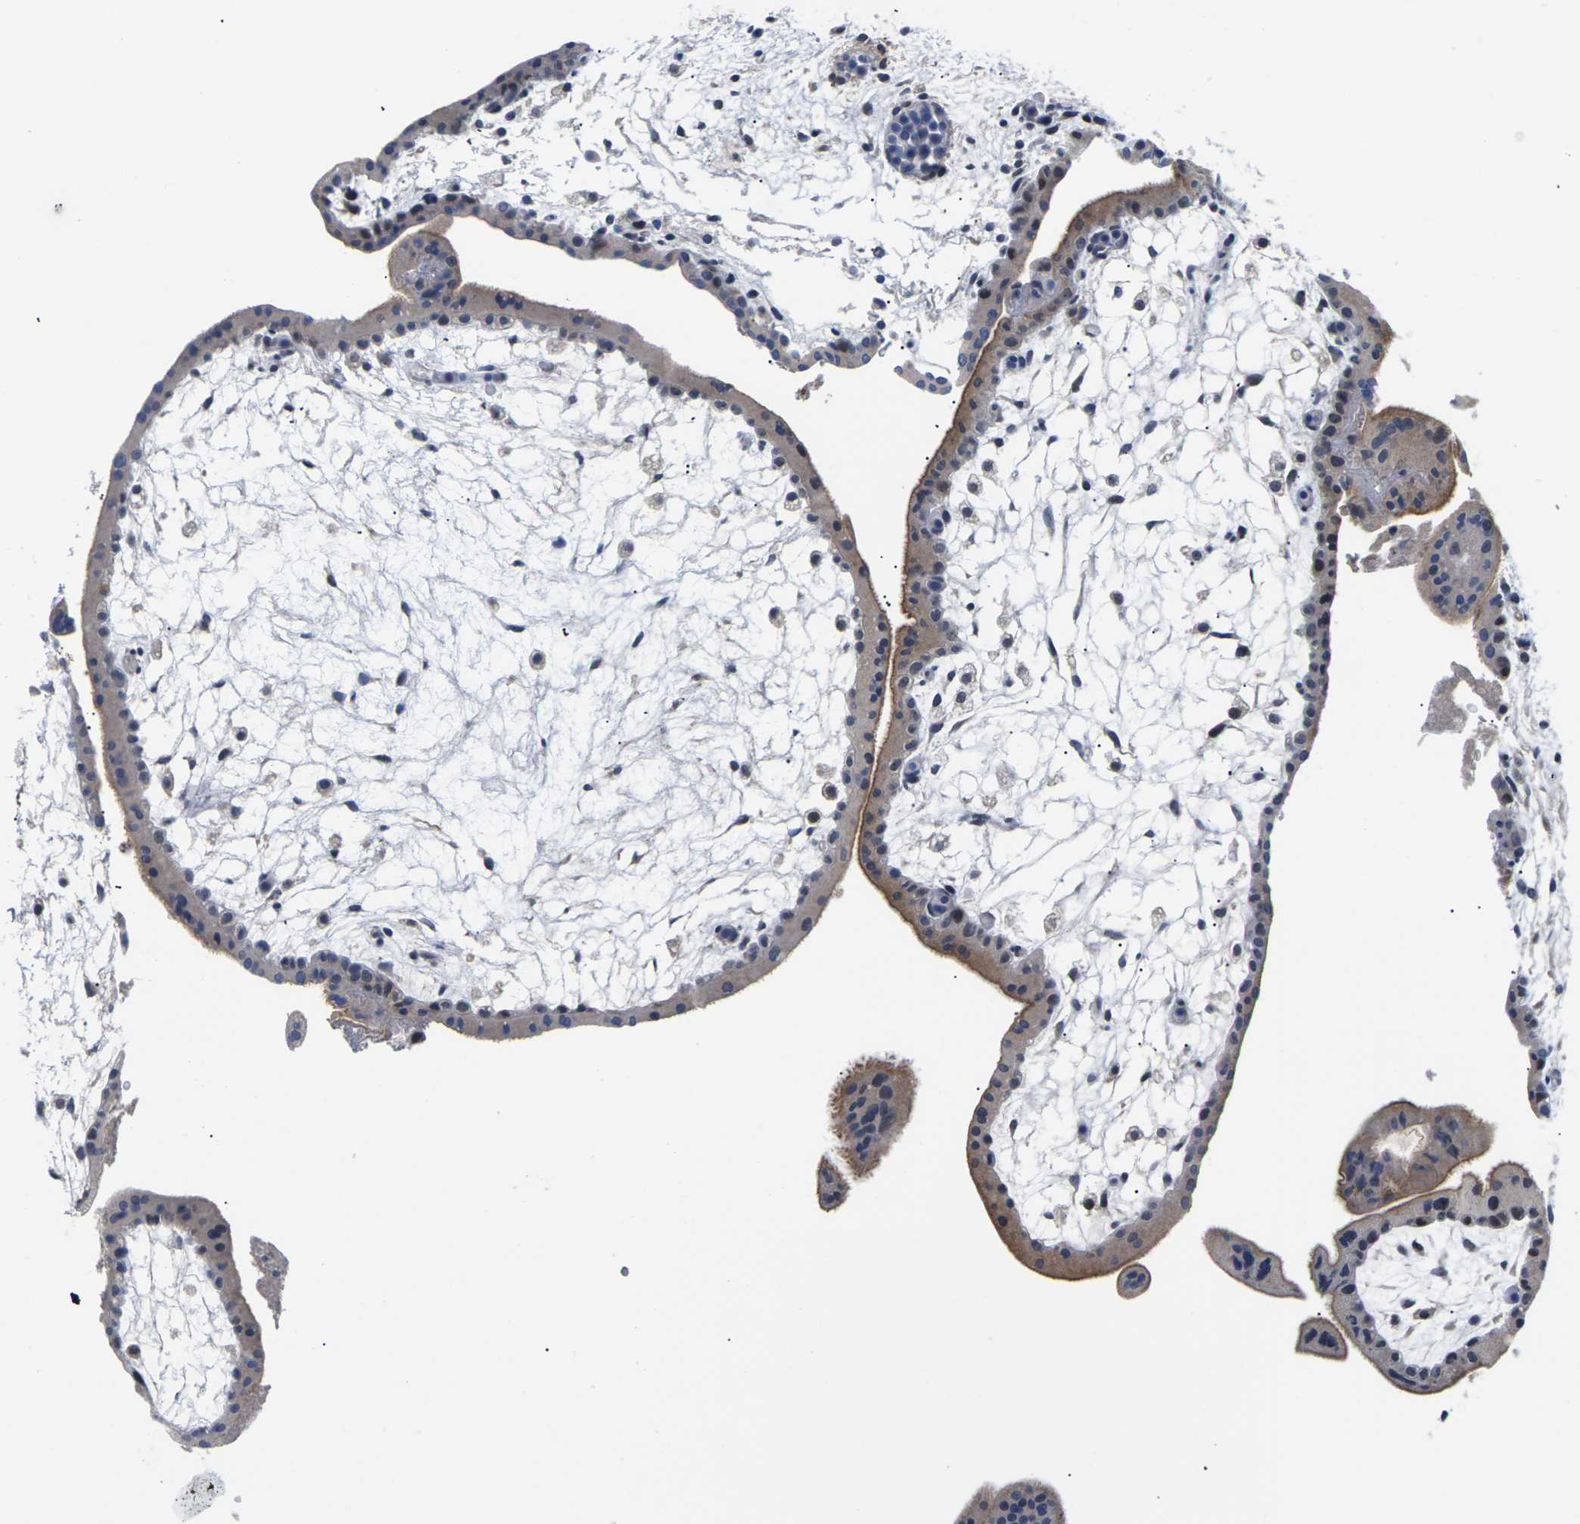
{"staining": {"intensity": "moderate", "quantity": "25%-75%", "location": "cytoplasmic/membranous"}, "tissue": "placenta", "cell_type": "Trophoblastic cells", "image_type": "normal", "snomed": [{"axis": "morphology", "description": "Normal tissue, NOS"}, {"axis": "topography", "description": "Placenta"}], "caption": "A brown stain labels moderate cytoplasmic/membranous positivity of a protein in trophoblastic cells of benign human placenta.", "gene": "ST6GAL2", "patient": {"sex": "female", "age": 35}}